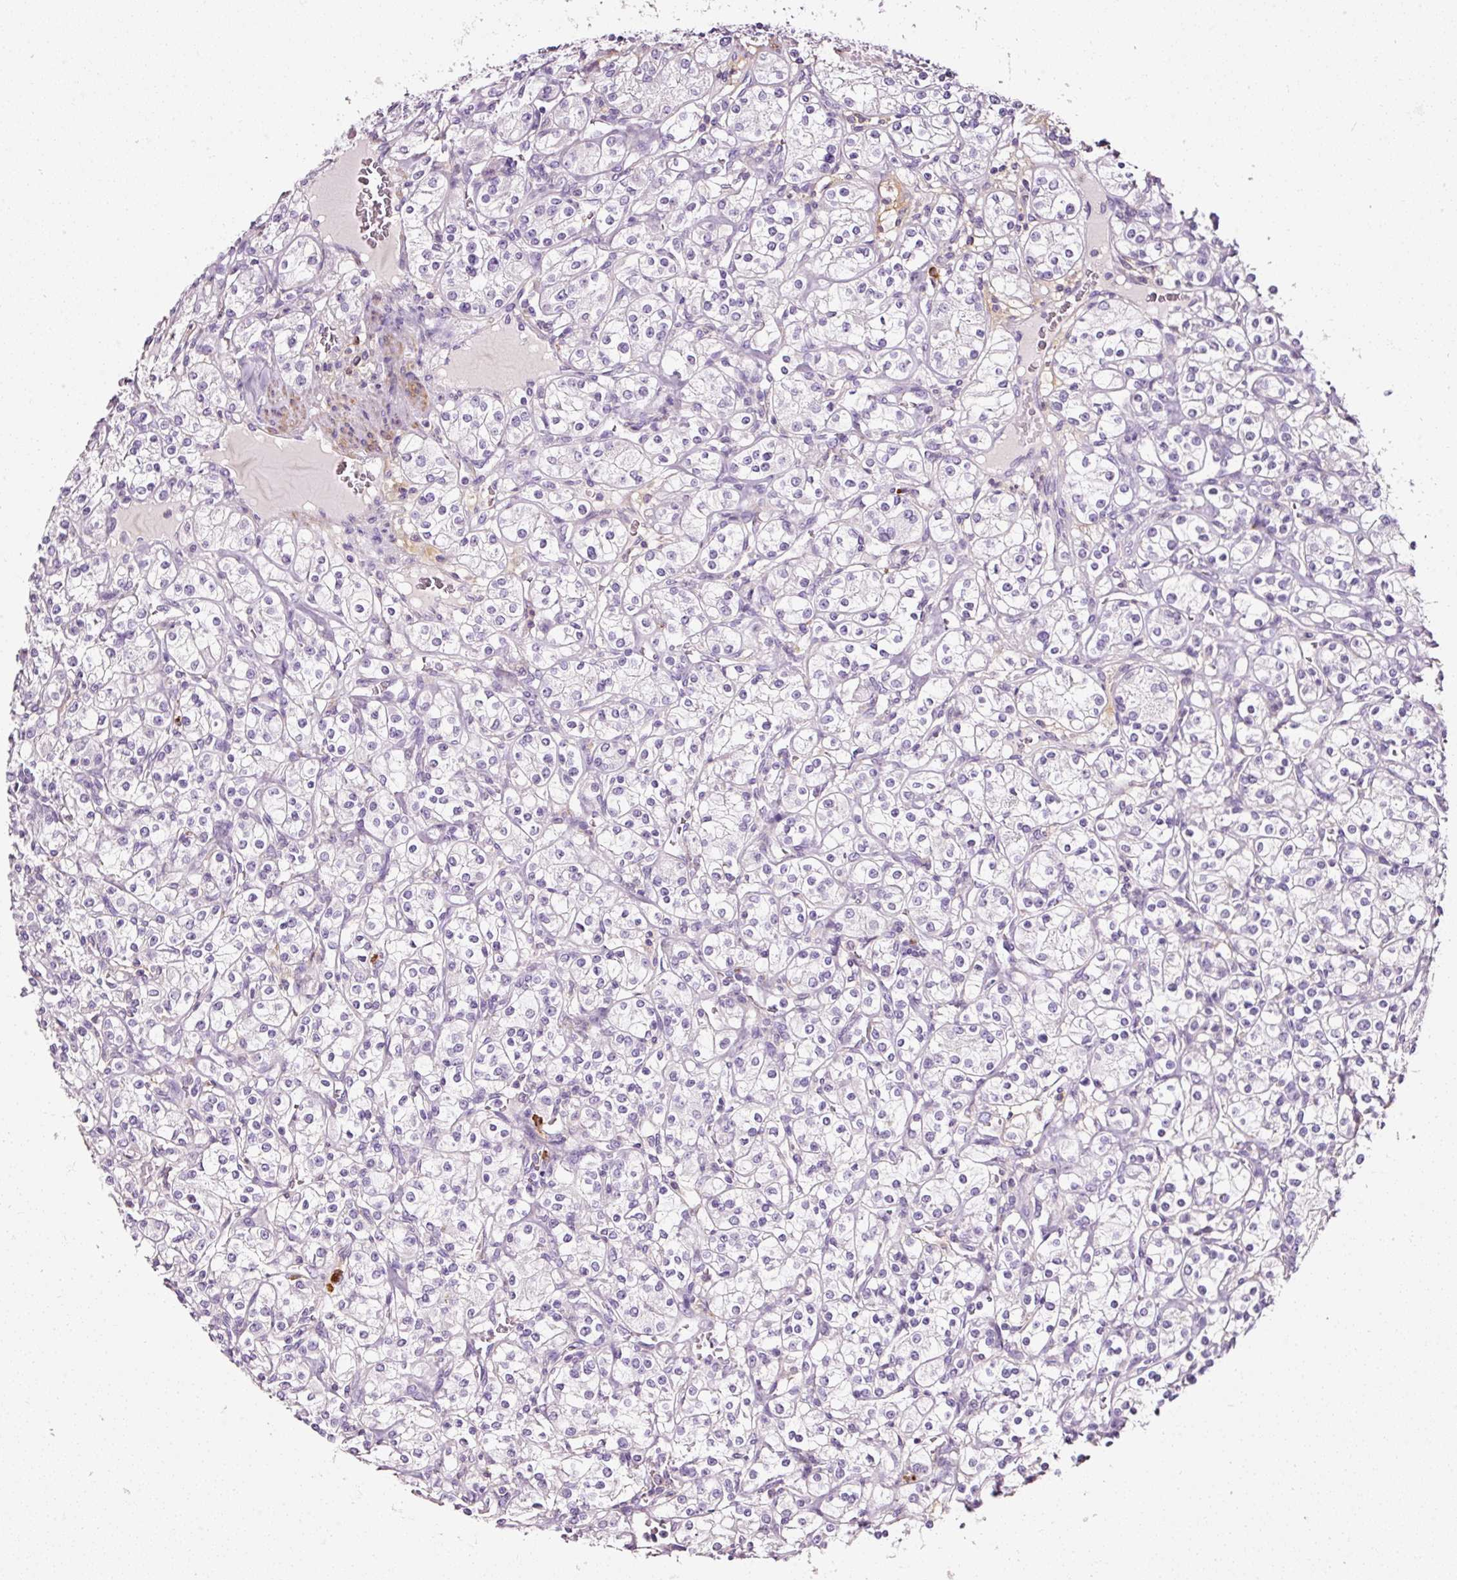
{"staining": {"intensity": "negative", "quantity": "none", "location": "none"}, "tissue": "renal cancer", "cell_type": "Tumor cells", "image_type": "cancer", "snomed": [{"axis": "morphology", "description": "Adenocarcinoma, NOS"}, {"axis": "topography", "description": "Kidney"}], "caption": "Immunohistochemistry histopathology image of renal adenocarcinoma stained for a protein (brown), which demonstrates no positivity in tumor cells.", "gene": "CYB561A3", "patient": {"sex": "male", "age": 77}}